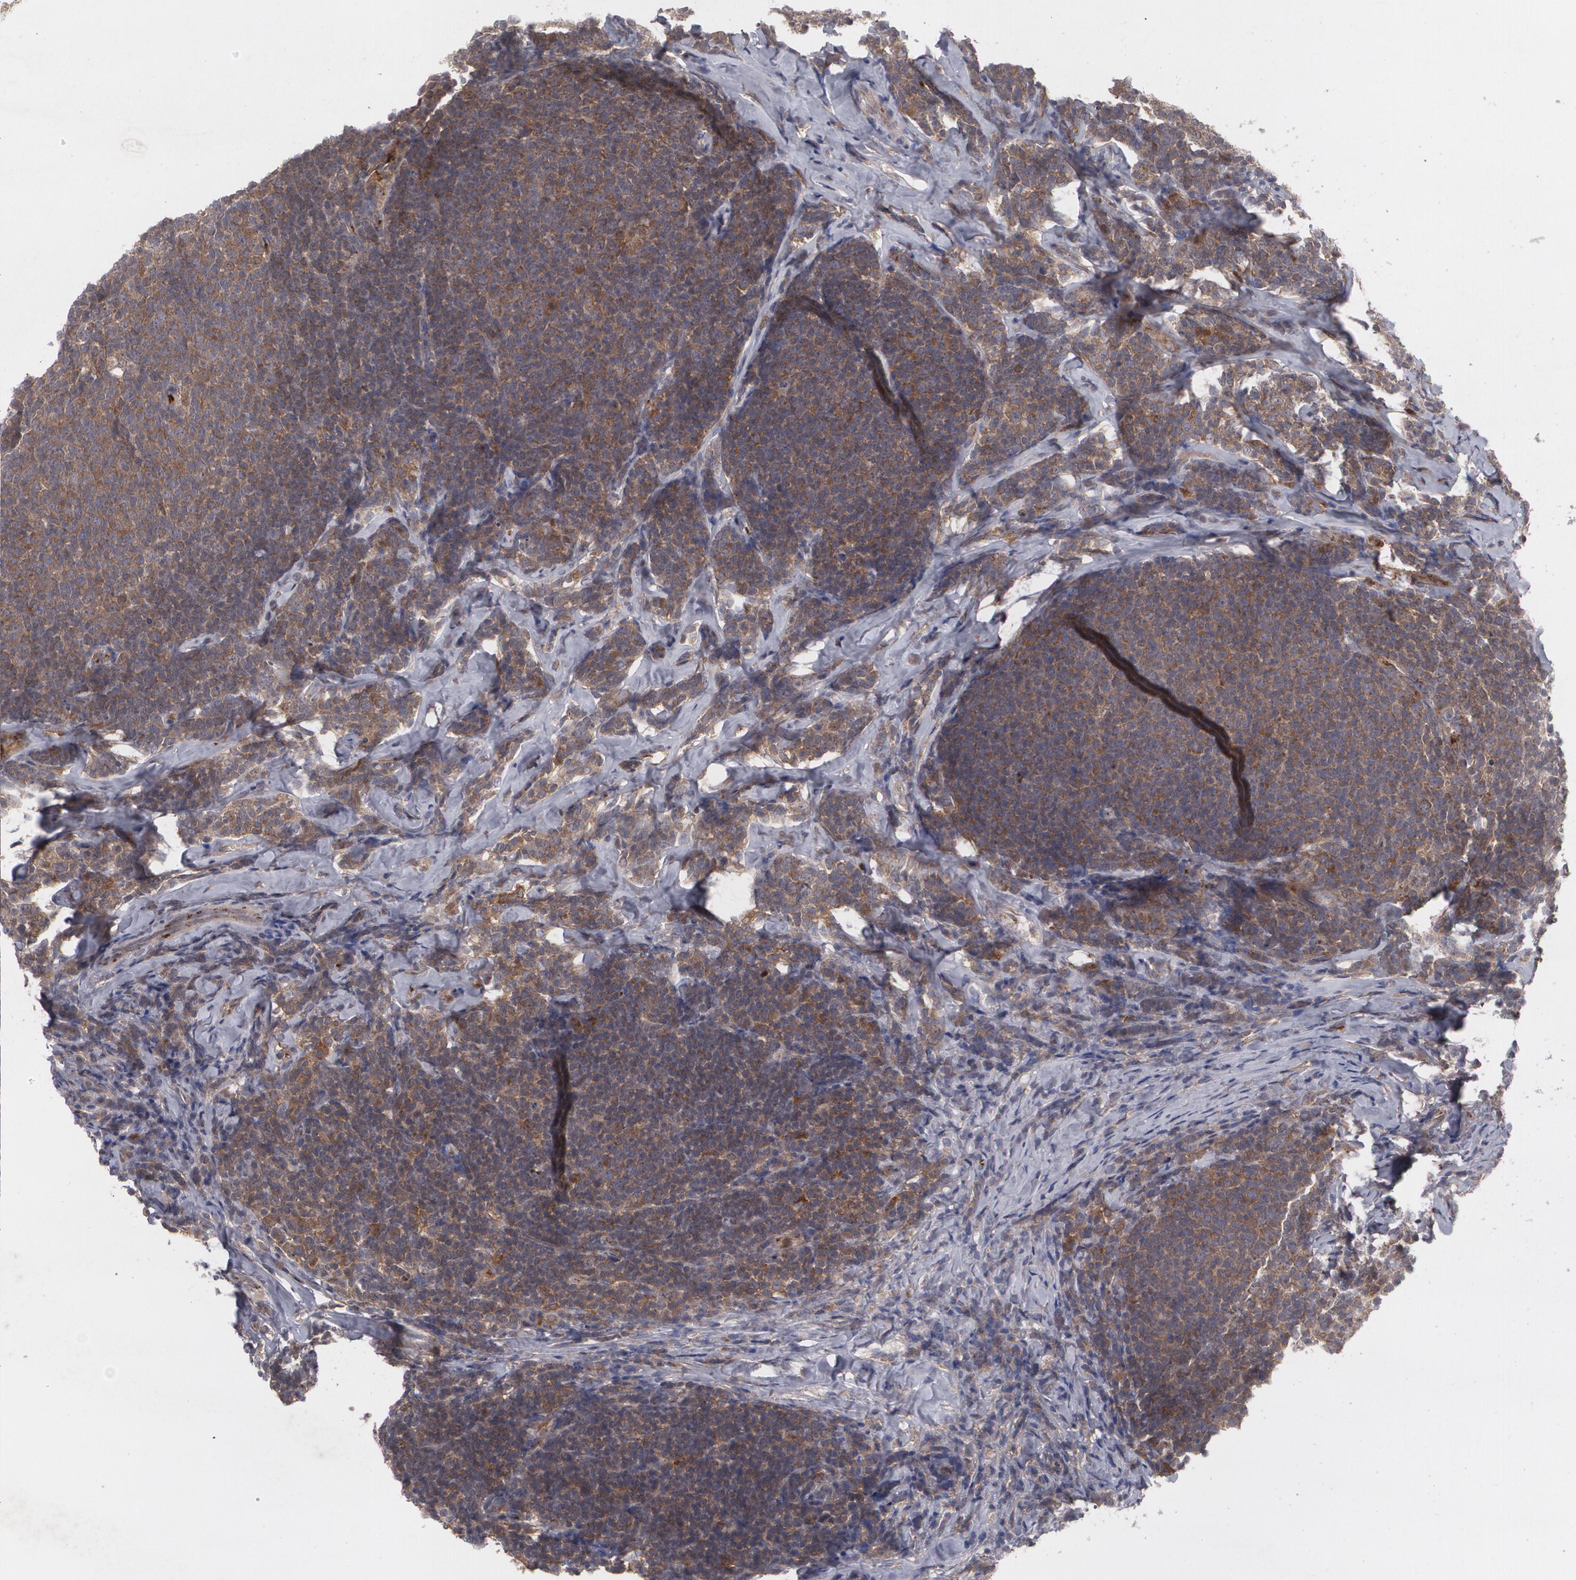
{"staining": {"intensity": "moderate", "quantity": ">75%", "location": "cytoplasmic/membranous"}, "tissue": "lymphoma", "cell_type": "Tumor cells", "image_type": "cancer", "snomed": [{"axis": "morphology", "description": "Malignant lymphoma, non-Hodgkin's type, Low grade"}, {"axis": "topography", "description": "Lymph node"}], "caption": "A high-resolution photomicrograph shows IHC staining of low-grade malignant lymphoma, non-Hodgkin's type, which displays moderate cytoplasmic/membranous positivity in about >75% of tumor cells.", "gene": "HTT", "patient": {"sex": "male", "age": 74}}